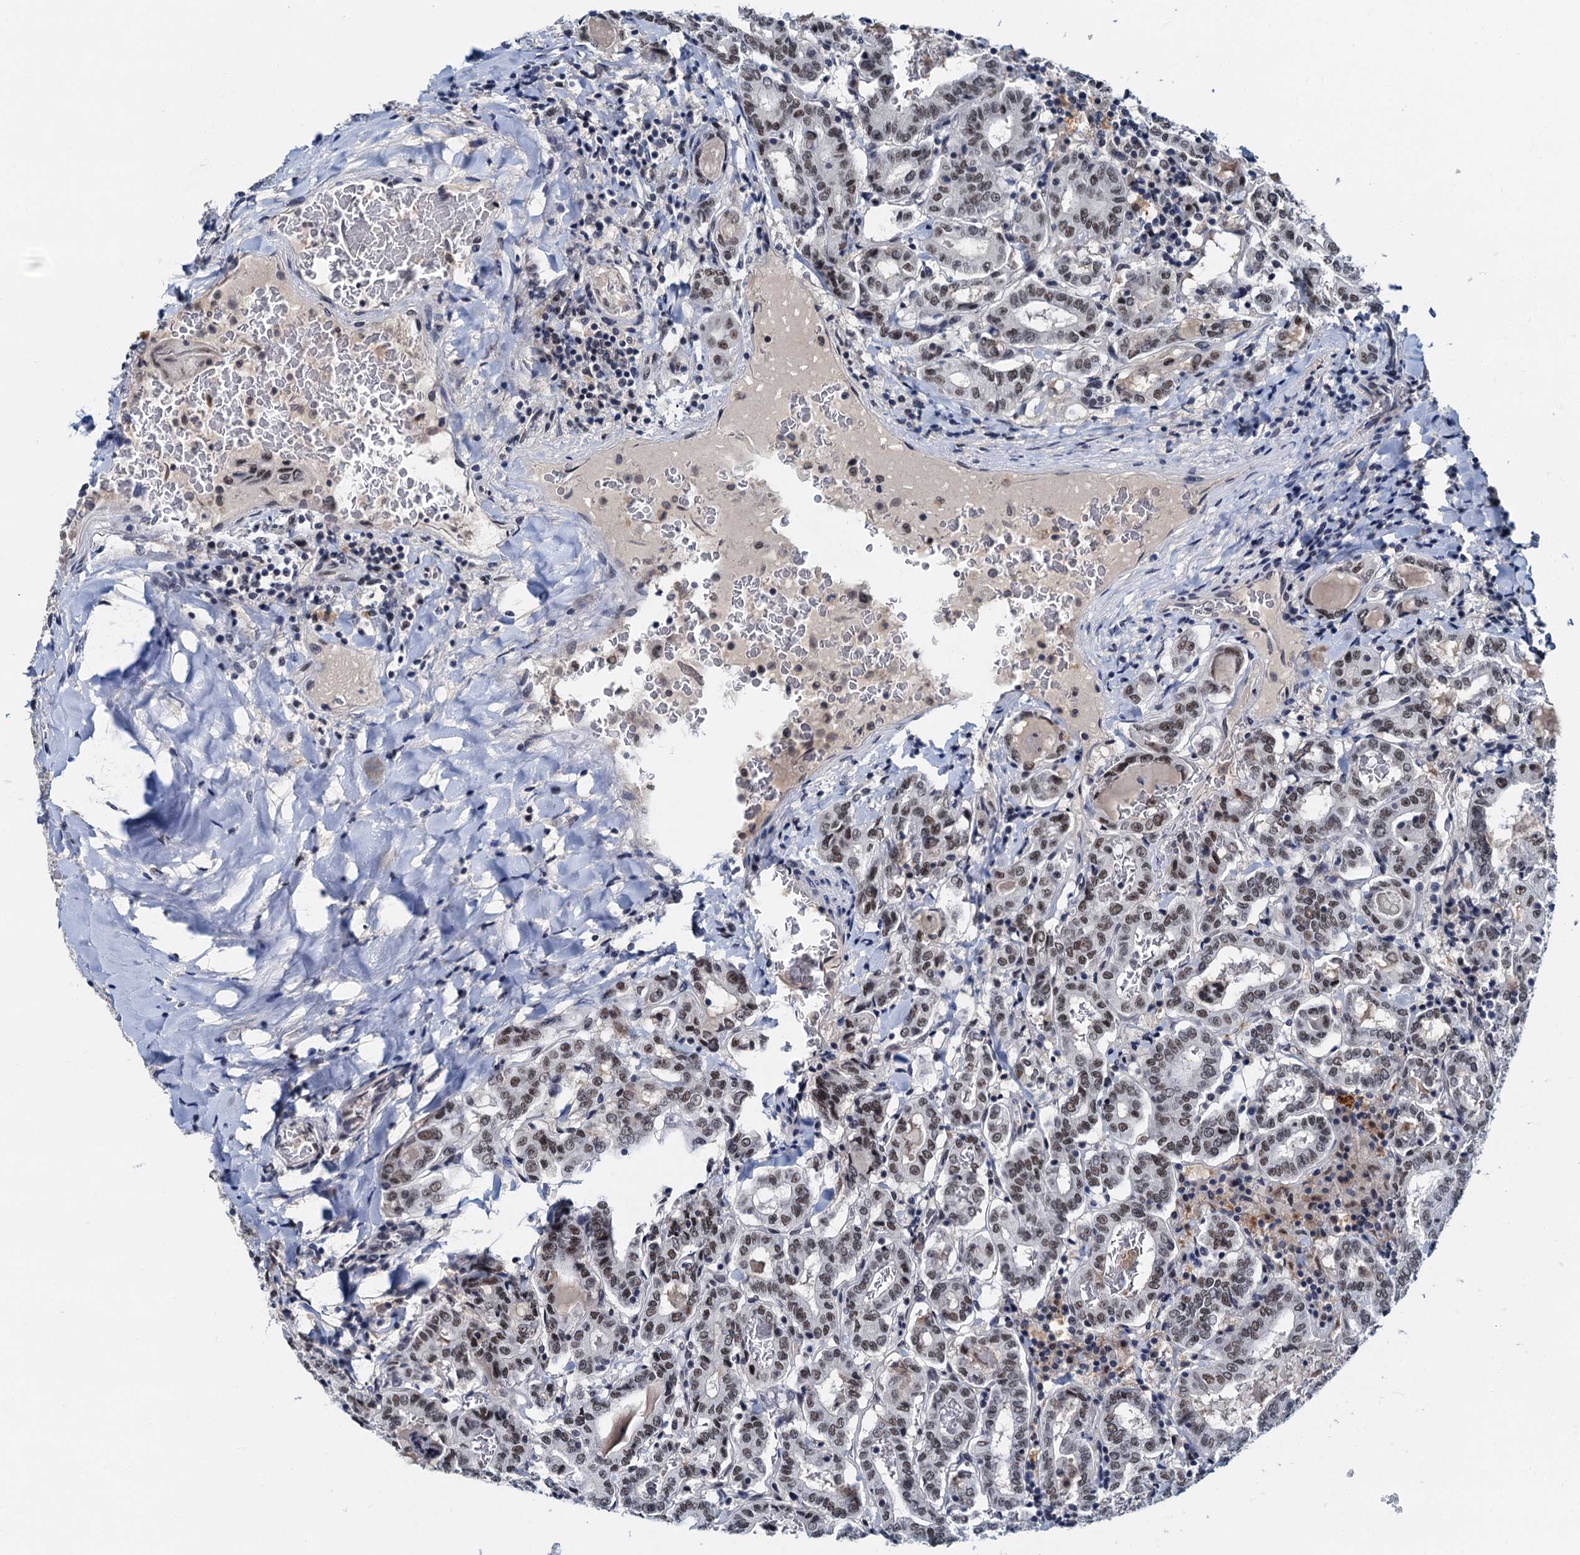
{"staining": {"intensity": "moderate", "quantity": ">75%", "location": "nuclear"}, "tissue": "thyroid cancer", "cell_type": "Tumor cells", "image_type": "cancer", "snomed": [{"axis": "morphology", "description": "Papillary adenocarcinoma, NOS"}, {"axis": "topography", "description": "Thyroid gland"}], "caption": "About >75% of tumor cells in human thyroid cancer demonstrate moderate nuclear protein staining as visualized by brown immunohistochemical staining.", "gene": "SNRPD1", "patient": {"sex": "female", "age": 72}}